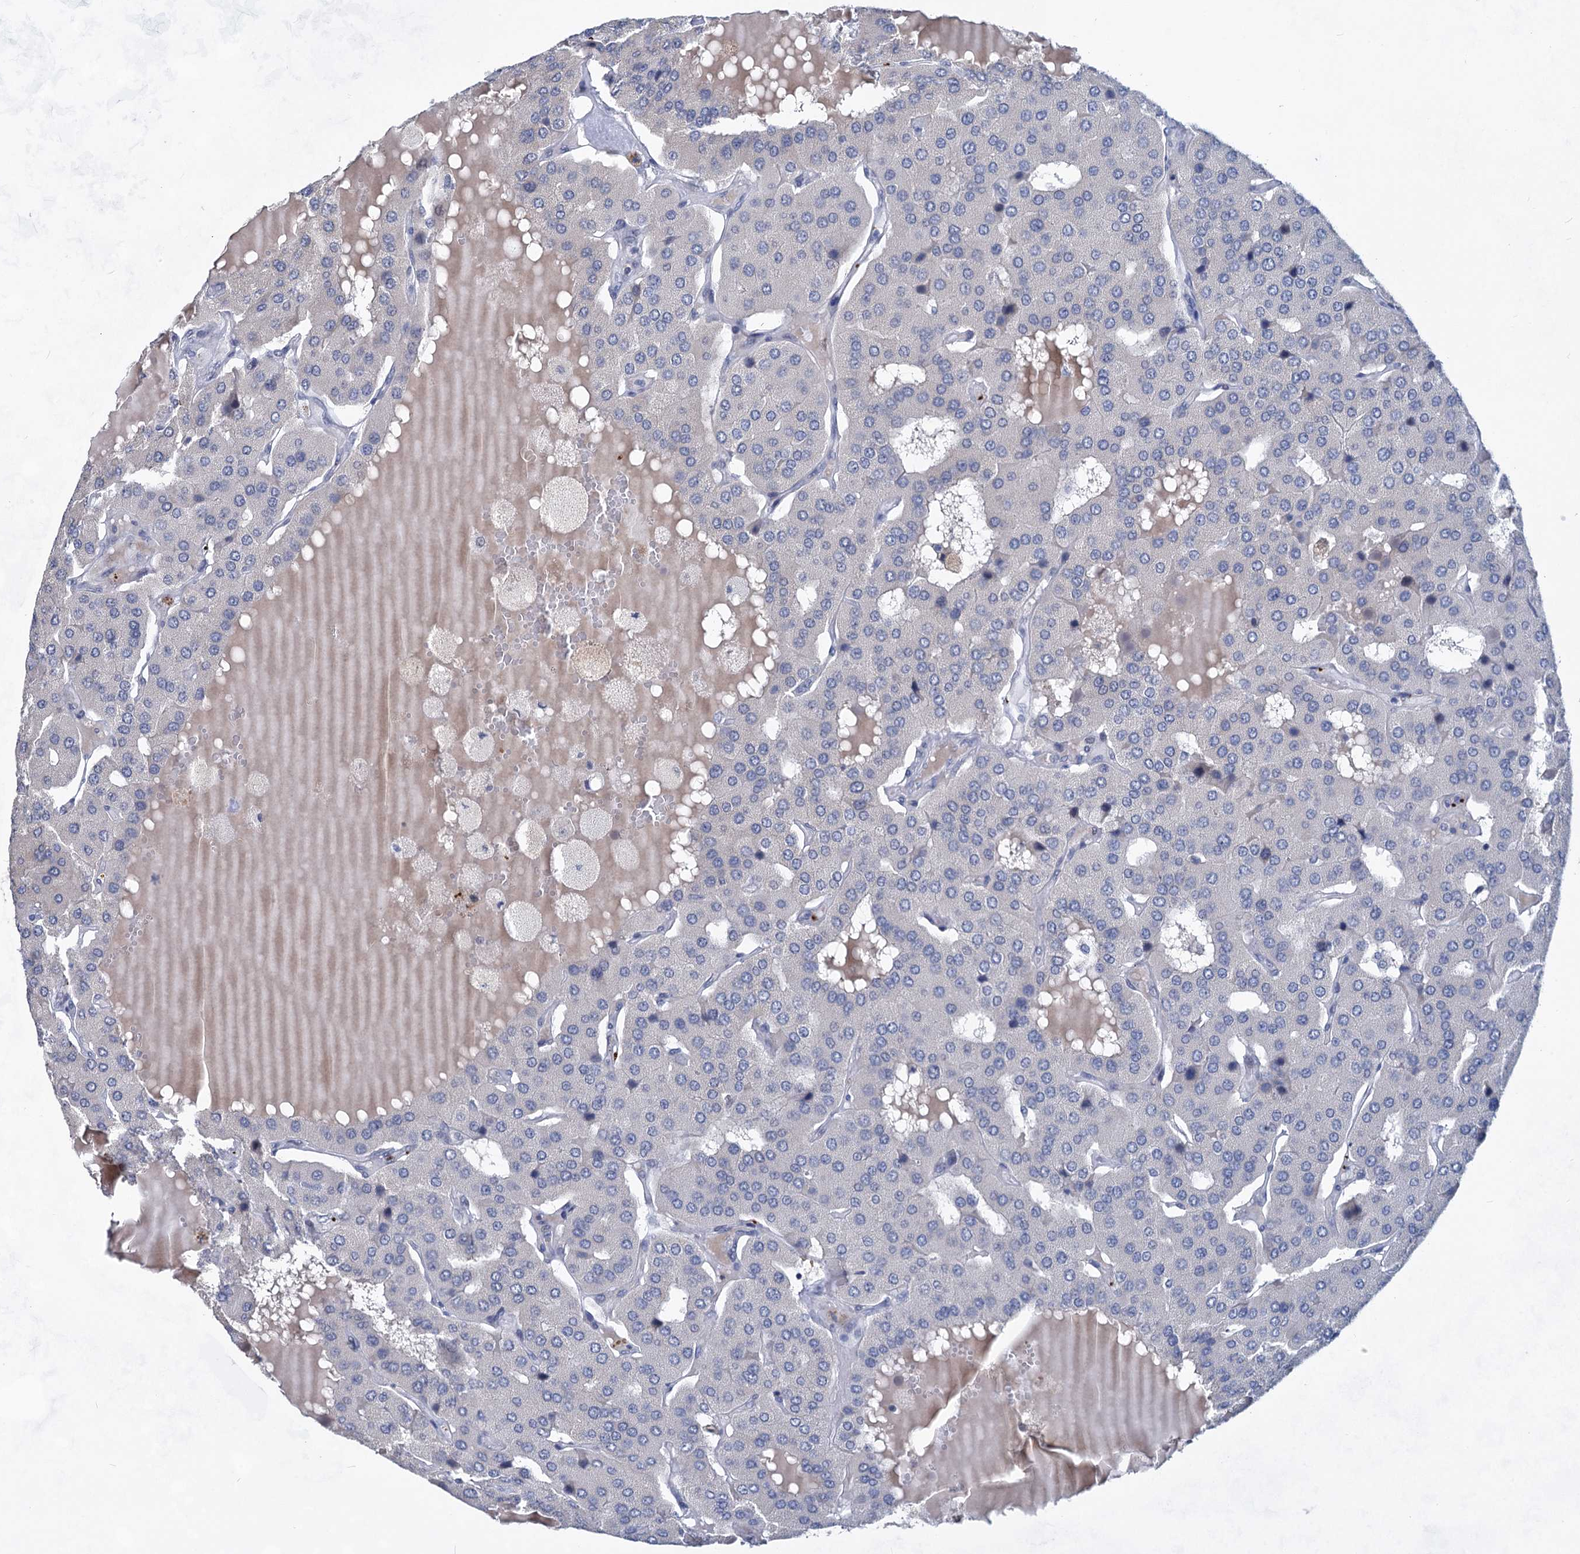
{"staining": {"intensity": "negative", "quantity": "none", "location": "none"}, "tissue": "parathyroid gland", "cell_type": "Glandular cells", "image_type": "normal", "snomed": [{"axis": "morphology", "description": "Normal tissue, NOS"}, {"axis": "morphology", "description": "Adenoma, NOS"}, {"axis": "topography", "description": "Parathyroid gland"}], "caption": "Image shows no protein positivity in glandular cells of unremarkable parathyroid gland. (DAB IHC, high magnification).", "gene": "MON2", "patient": {"sex": "female", "age": 86}}